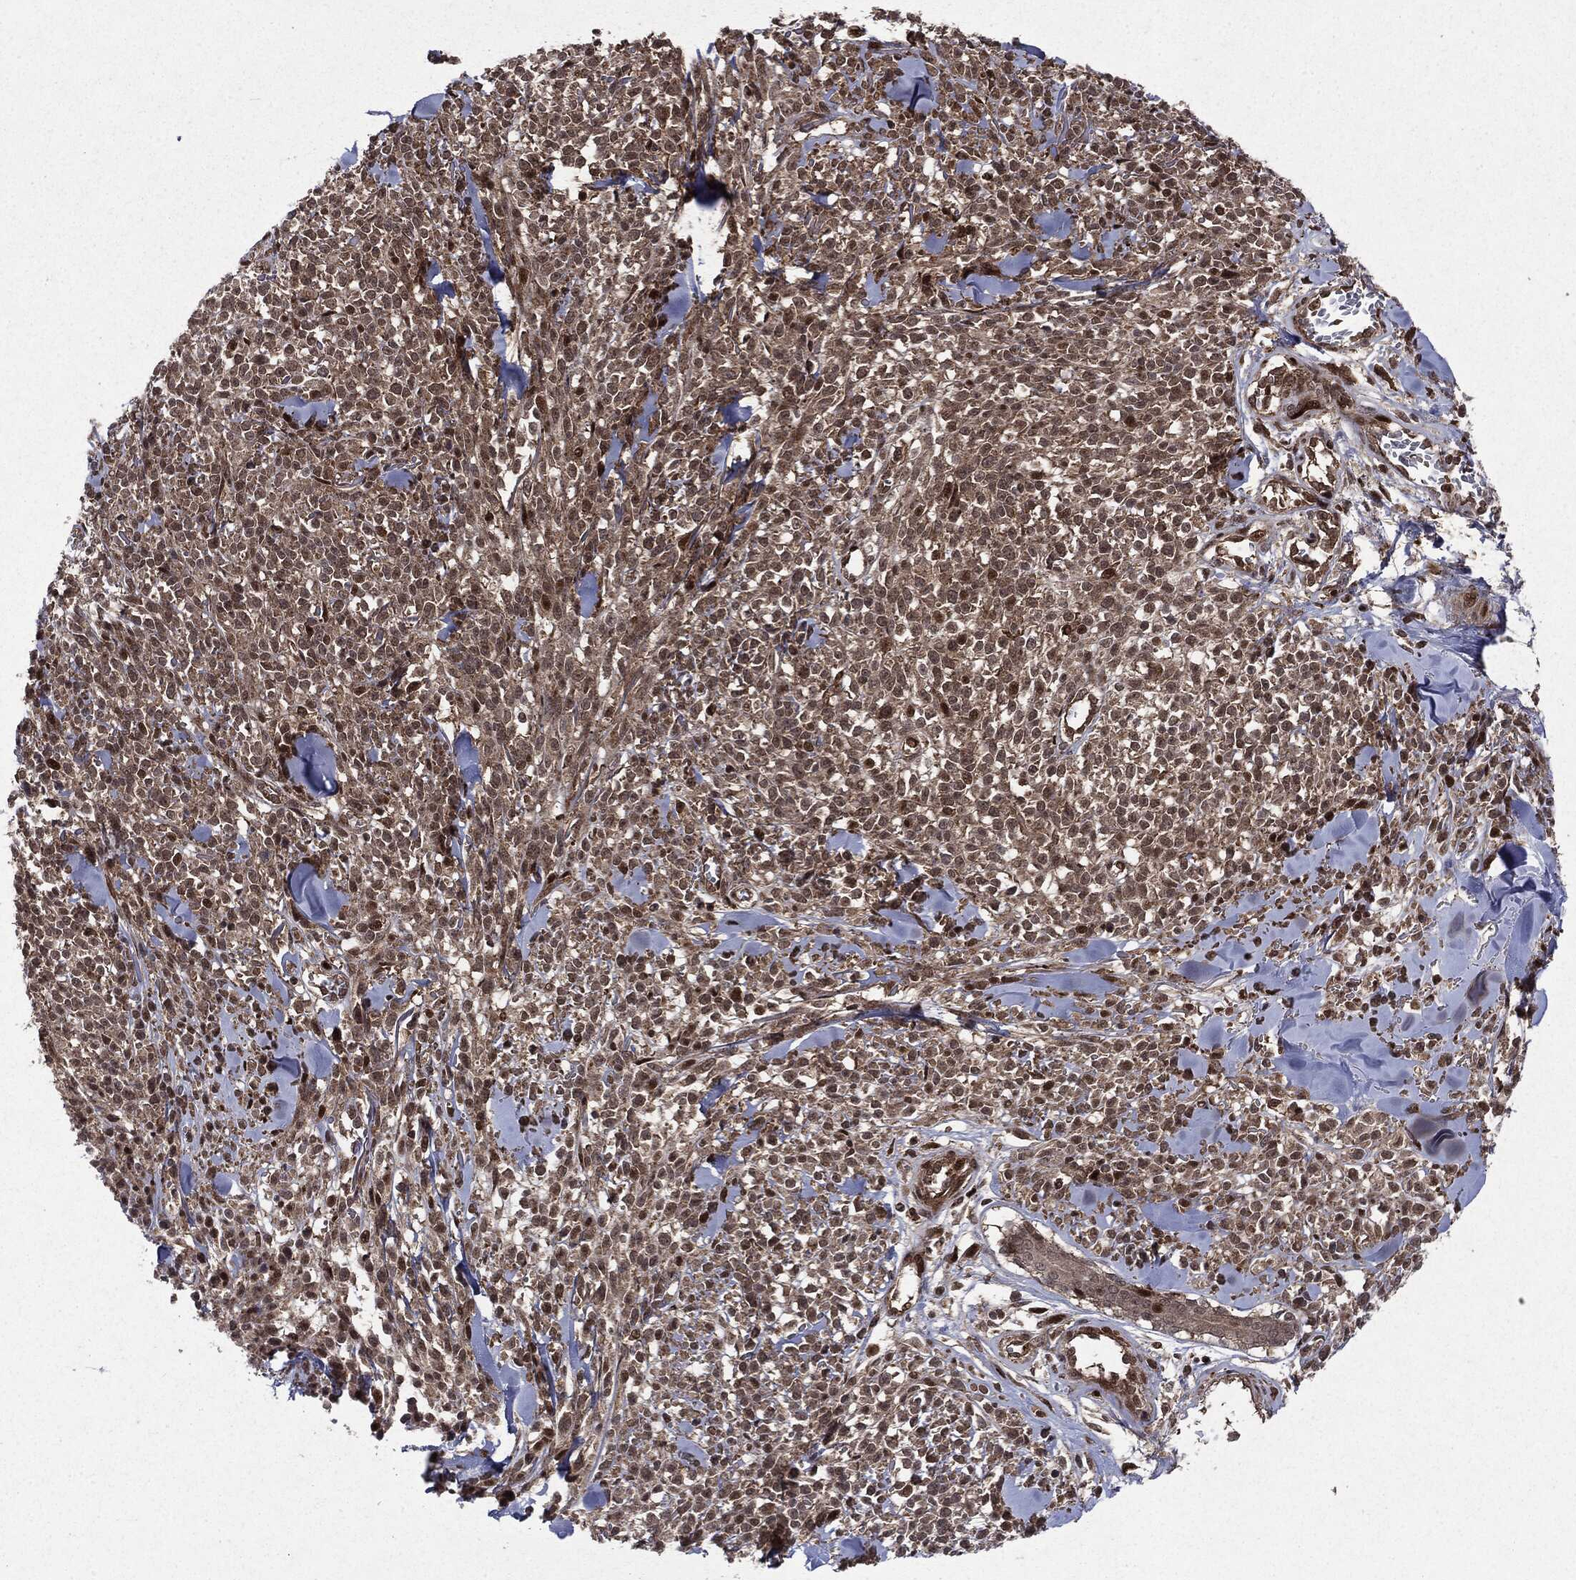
{"staining": {"intensity": "strong", "quantity": "25%-75%", "location": "cytoplasmic/membranous,nuclear"}, "tissue": "melanoma", "cell_type": "Tumor cells", "image_type": "cancer", "snomed": [{"axis": "morphology", "description": "Malignant melanoma, NOS"}, {"axis": "topography", "description": "Skin"}, {"axis": "topography", "description": "Skin of trunk"}], "caption": "The photomicrograph shows a brown stain indicating the presence of a protein in the cytoplasmic/membranous and nuclear of tumor cells in melanoma.", "gene": "OTUB1", "patient": {"sex": "male", "age": 74}}